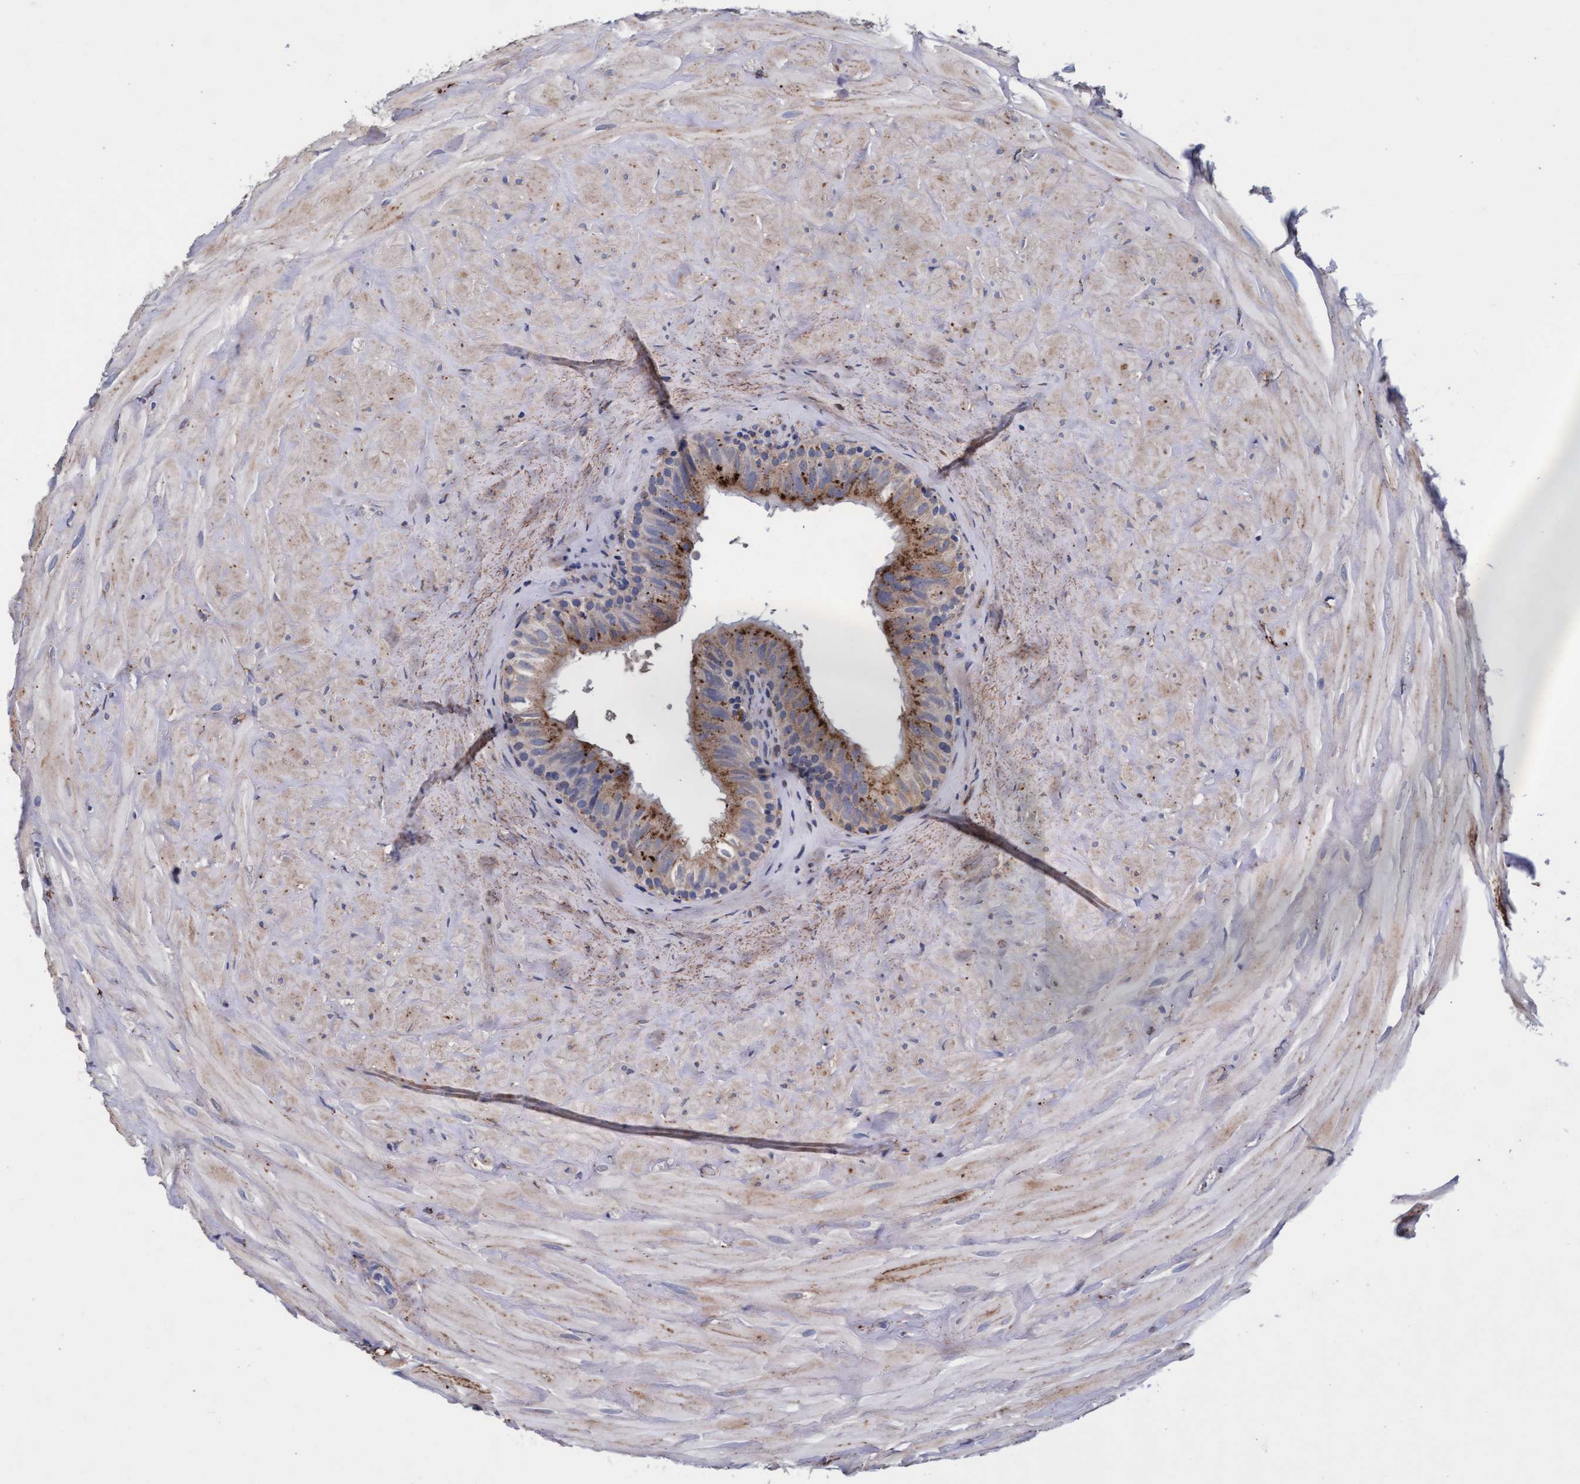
{"staining": {"intensity": "moderate", "quantity": "<25%", "location": "cytoplasmic/membranous"}, "tissue": "epididymis", "cell_type": "Glandular cells", "image_type": "normal", "snomed": [{"axis": "morphology", "description": "Normal tissue, NOS"}, {"axis": "topography", "description": "Ureter, NOS"}], "caption": "A brown stain highlights moderate cytoplasmic/membranous positivity of a protein in glandular cells of benign human epididymis. (Brightfield microscopy of DAB IHC at high magnification).", "gene": "CPQ", "patient": {"sex": "male", "age": 61}}